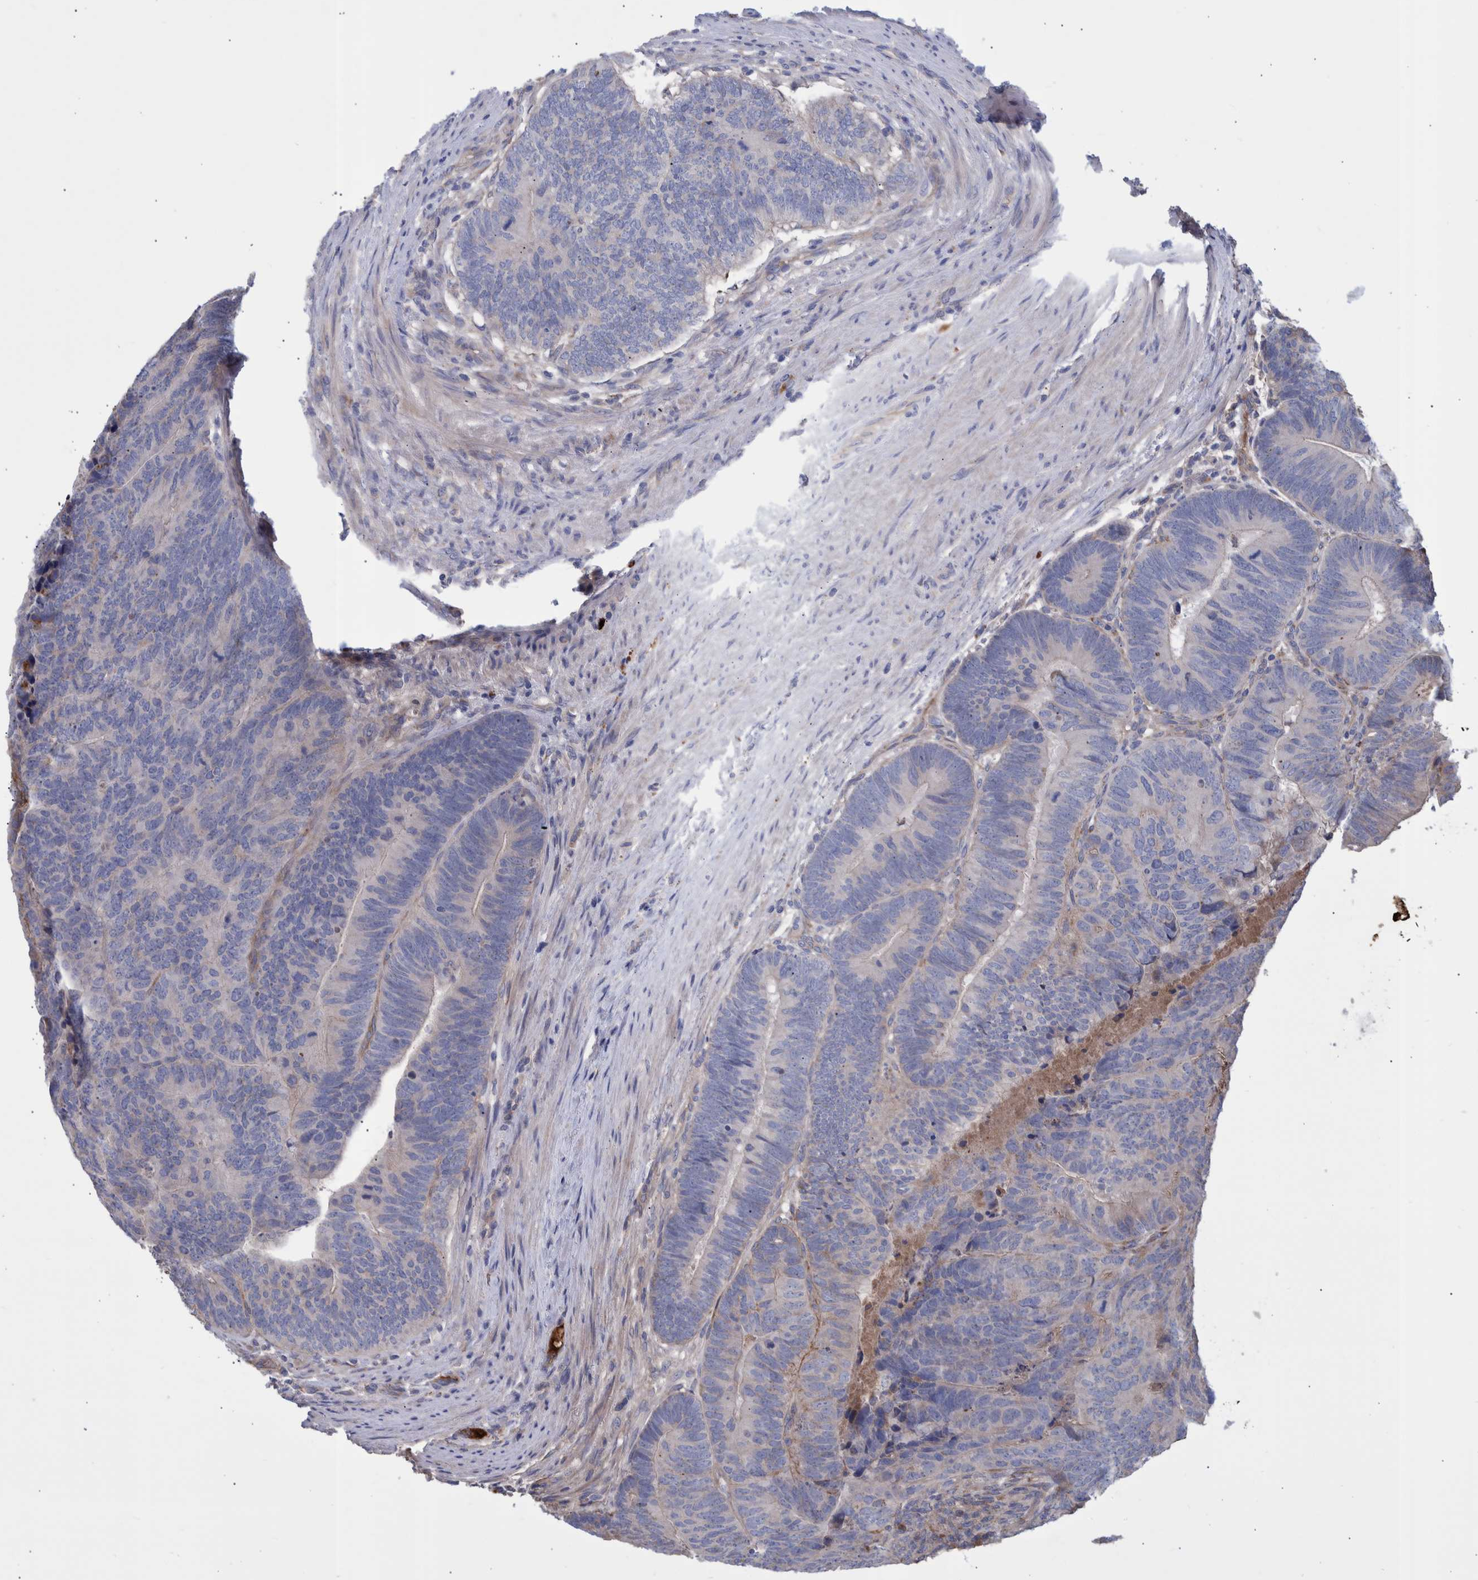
{"staining": {"intensity": "negative", "quantity": "none", "location": "none"}, "tissue": "colorectal cancer", "cell_type": "Tumor cells", "image_type": "cancer", "snomed": [{"axis": "morphology", "description": "Adenocarcinoma, NOS"}, {"axis": "topography", "description": "Colon"}], "caption": "The photomicrograph shows no staining of tumor cells in colorectal cancer (adenocarcinoma).", "gene": "DLL4", "patient": {"sex": "female", "age": 67}}